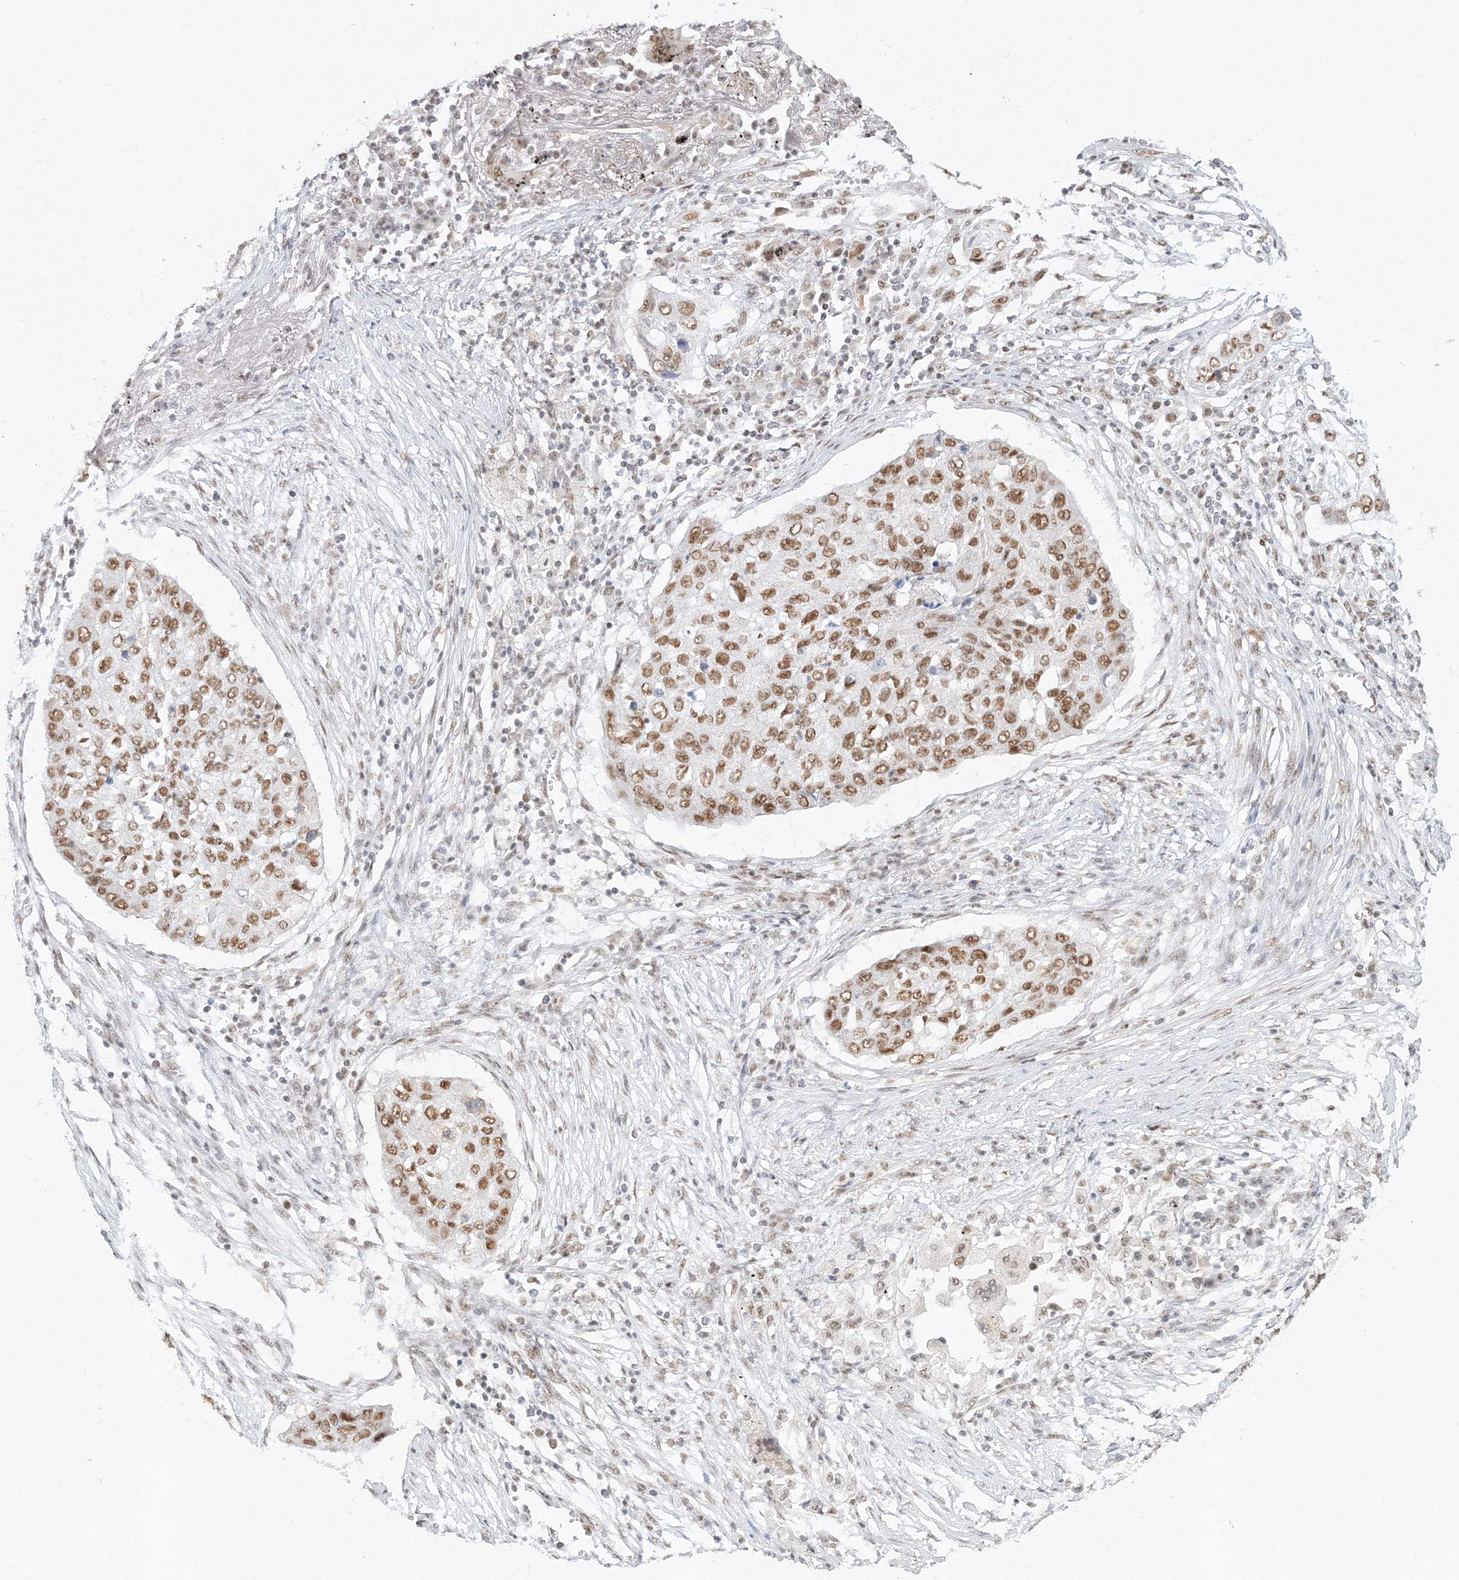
{"staining": {"intensity": "moderate", "quantity": ">75%", "location": "nuclear"}, "tissue": "lung cancer", "cell_type": "Tumor cells", "image_type": "cancer", "snomed": [{"axis": "morphology", "description": "Squamous cell carcinoma, NOS"}, {"axis": "topography", "description": "Lung"}], "caption": "DAB immunohistochemical staining of lung cancer shows moderate nuclear protein expression in about >75% of tumor cells. The protein of interest is stained brown, and the nuclei are stained in blue (DAB (3,3'-diaminobenzidine) IHC with brightfield microscopy, high magnification).", "gene": "PPP4R2", "patient": {"sex": "female", "age": 63}}